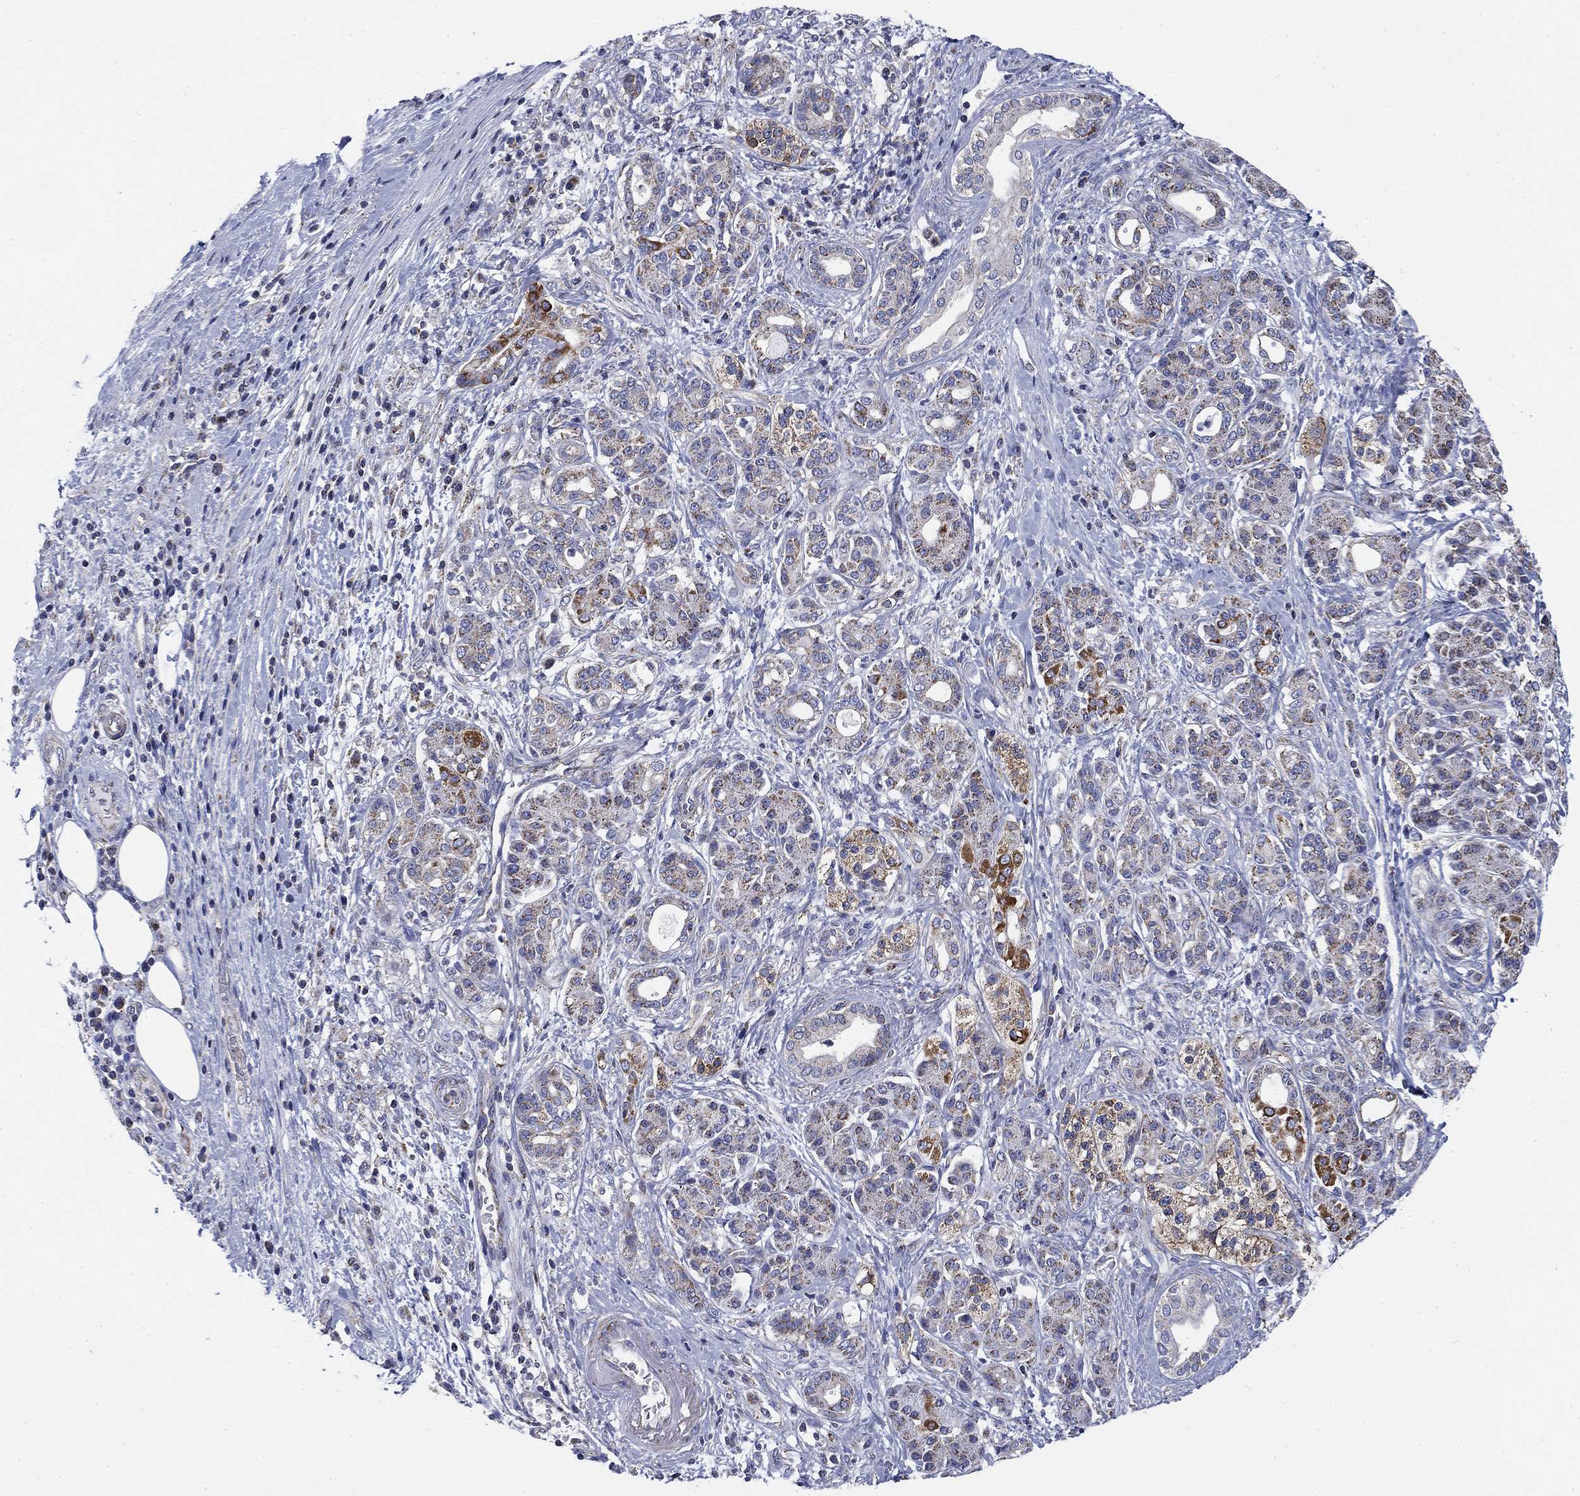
{"staining": {"intensity": "moderate", "quantity": "25%-75%", "location": "cytoplasmic/membranous"}, "tissue": "pancreatic cancer", "cell_type": "Tumor cells", "image_type": "cancer", "snomed": [{"axis": "morphology", "description": "Adenocarcinoma, NOS"}, {"axis": "topography", "description": "Pancreas"}], "caption": "DAB (3,3'-diaminobenzidine) immunohistochemical staining of human pancreatic cancer shows moderate cytoplasmic/membranous protein expression in about 25%-75% of tumor cells.", "gene": "NACAD", "patient": {"sex": "female", "age": 73}}